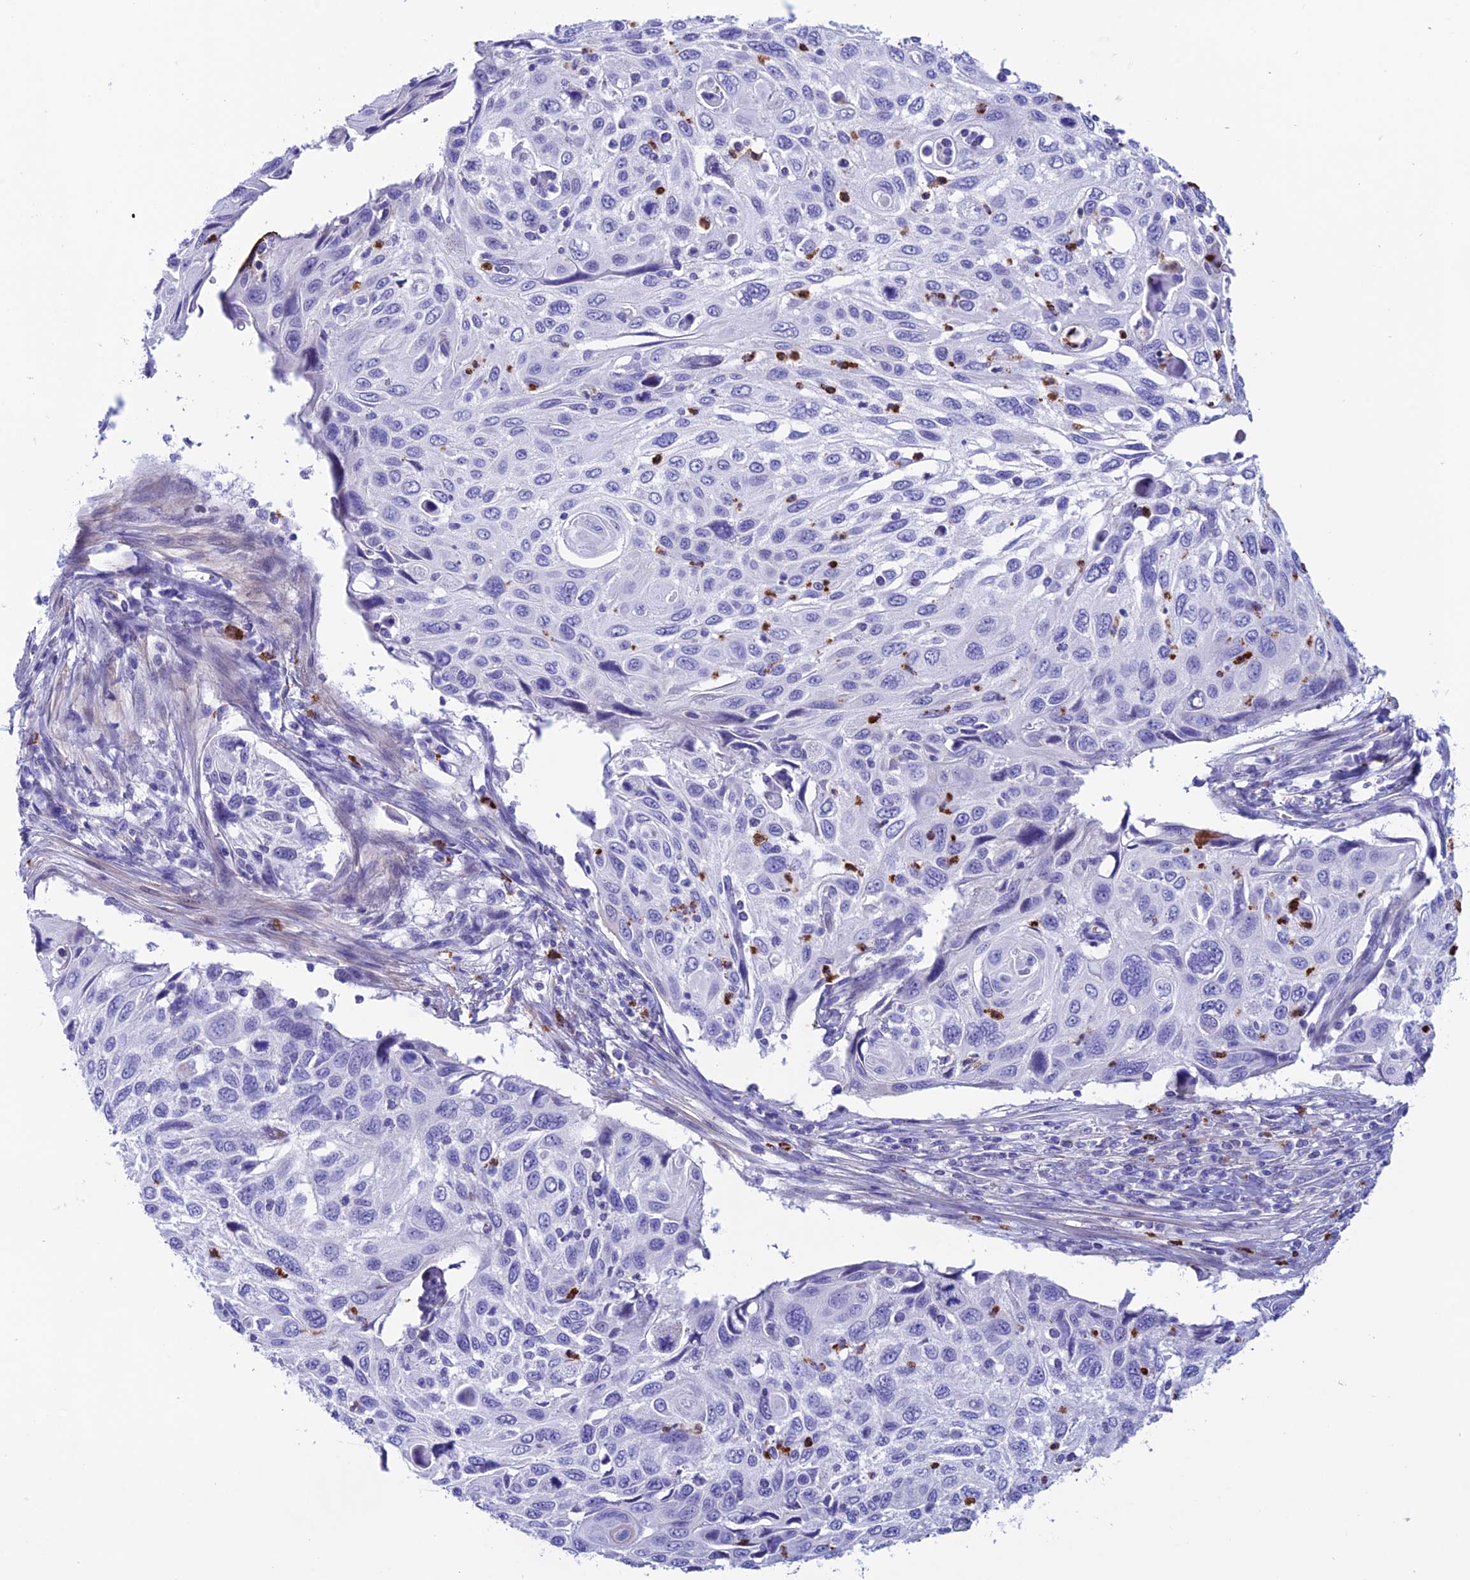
{"staining": {"intensity": "negative", "quantity": "none", "location": "none"}, "tissue": "cervical cancer", "cell_type": "Tumor cells", "image_type": "cancer", "snomed": [{"axis": "morphology", "description": "Squamous cell carcinoma, NOS"}, {"axis": "topography", "description": "Cervix"}], "caption": "This is a photomicrograph of immunohistochemistry (IHC) staining of cervical squamous cell carcinoma, which shows no positivity in tumor cells.", "gene": "COL6A6", "patient": {"sex": "female", "age": 70}}